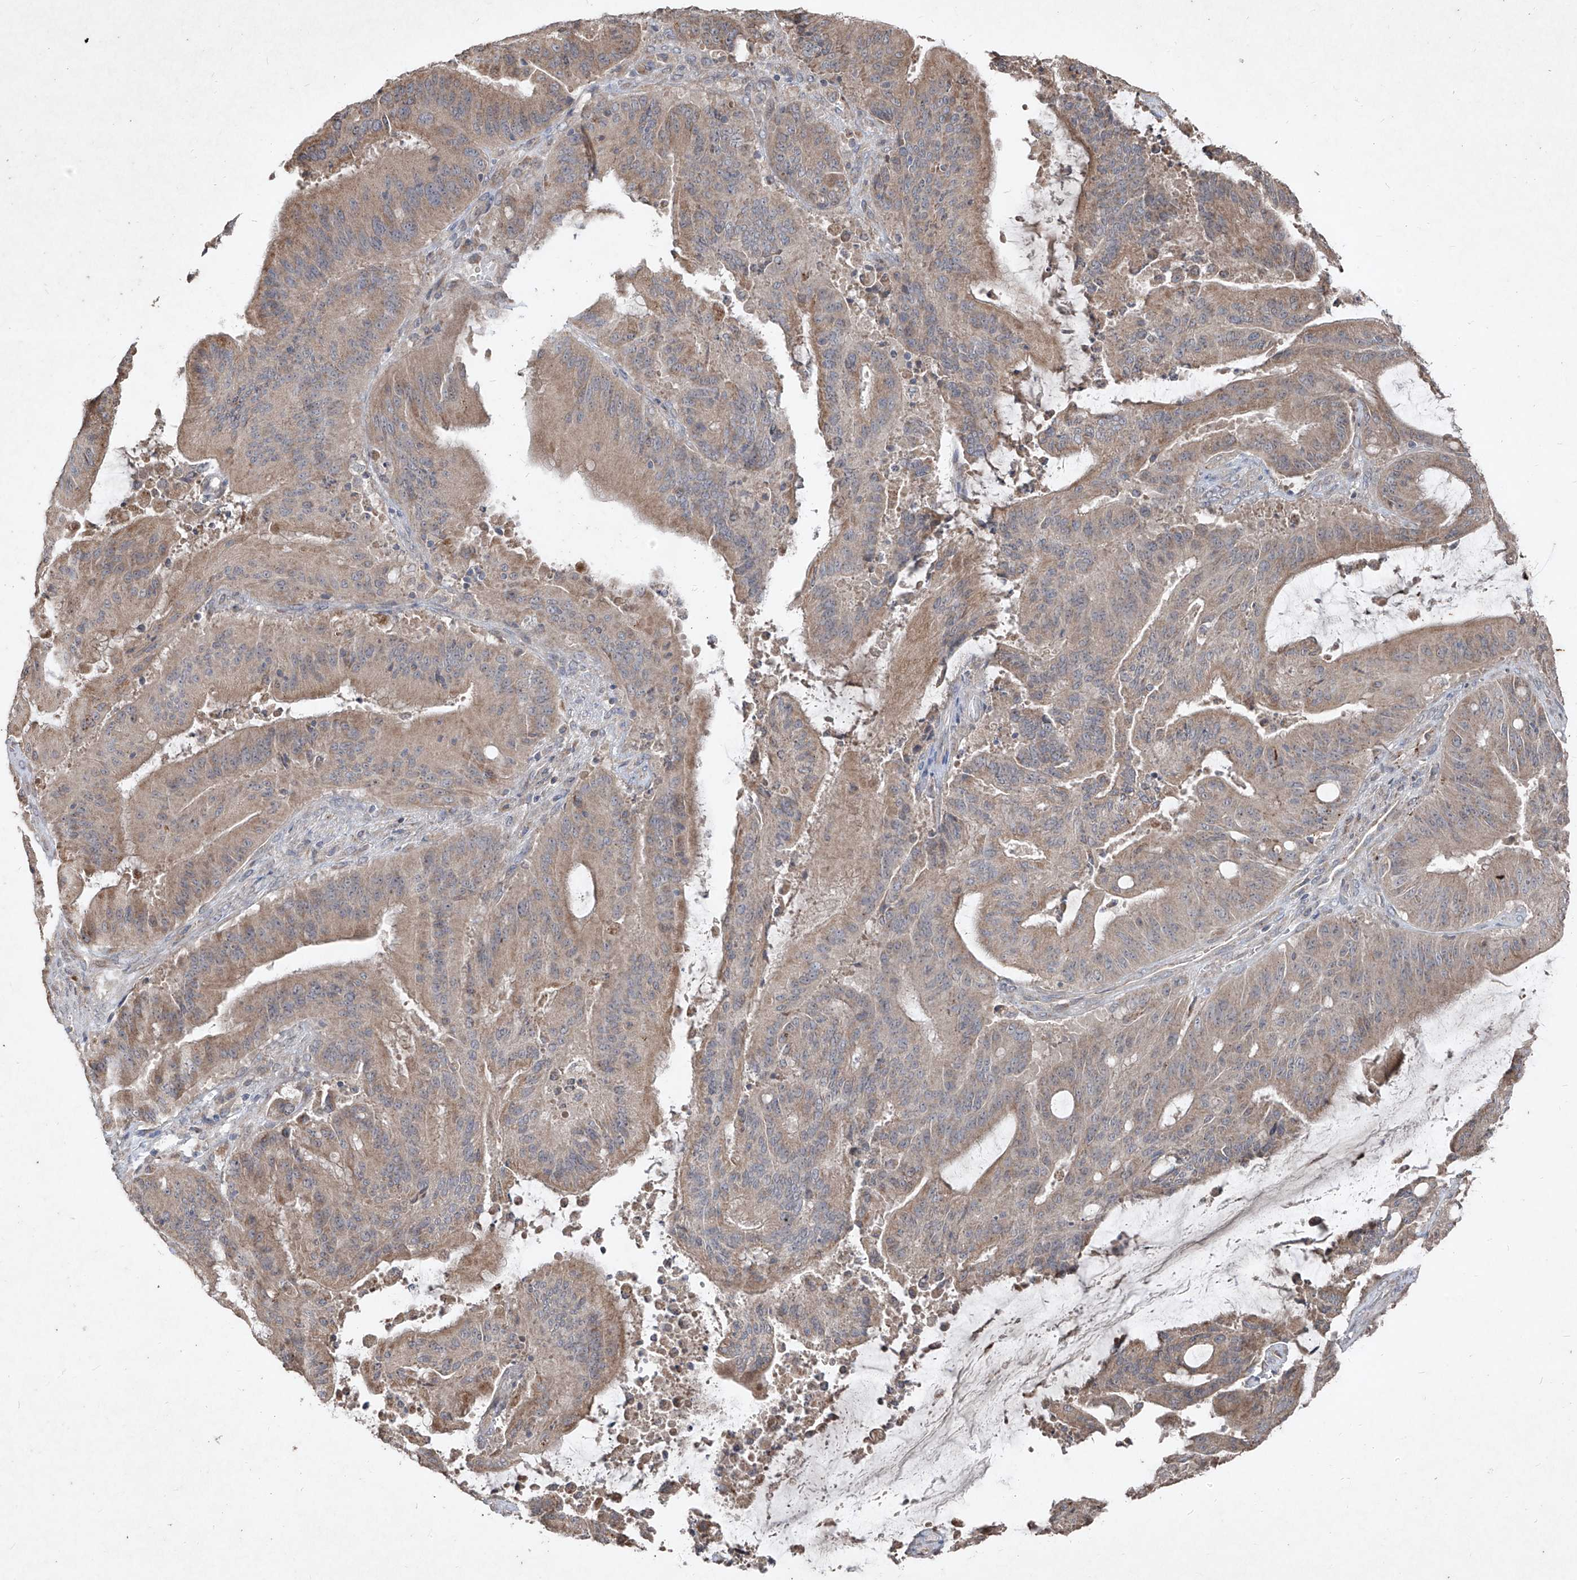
{"staining": {"intensity": "moderate", "quantity": "25%-75%", "location": "cytoplasmic/membranous"}, "tissue": "liver cancer", "cell_type": "Tumor cells", "image_type": "cancer", "snomed": [{"axis": "morphology", "description": "Normal tissue, NOS"}, {"axis": "morphology", "description": "Cholangiocarcinoma"}, {"axis": "topography", "description": "Liver"}, {"axis": "topography", "description": "Peripheral nerve tissue"}], "caption": "Liver cancer (cholangiocarcinoma) stained with immunohistochemistry demonstrates moderate cytoplasmic/membranous expression in approximately 25%-75% of tumor cells.", "gene": "ABCD3", "patient": {"sex": "female", "age": 73}}